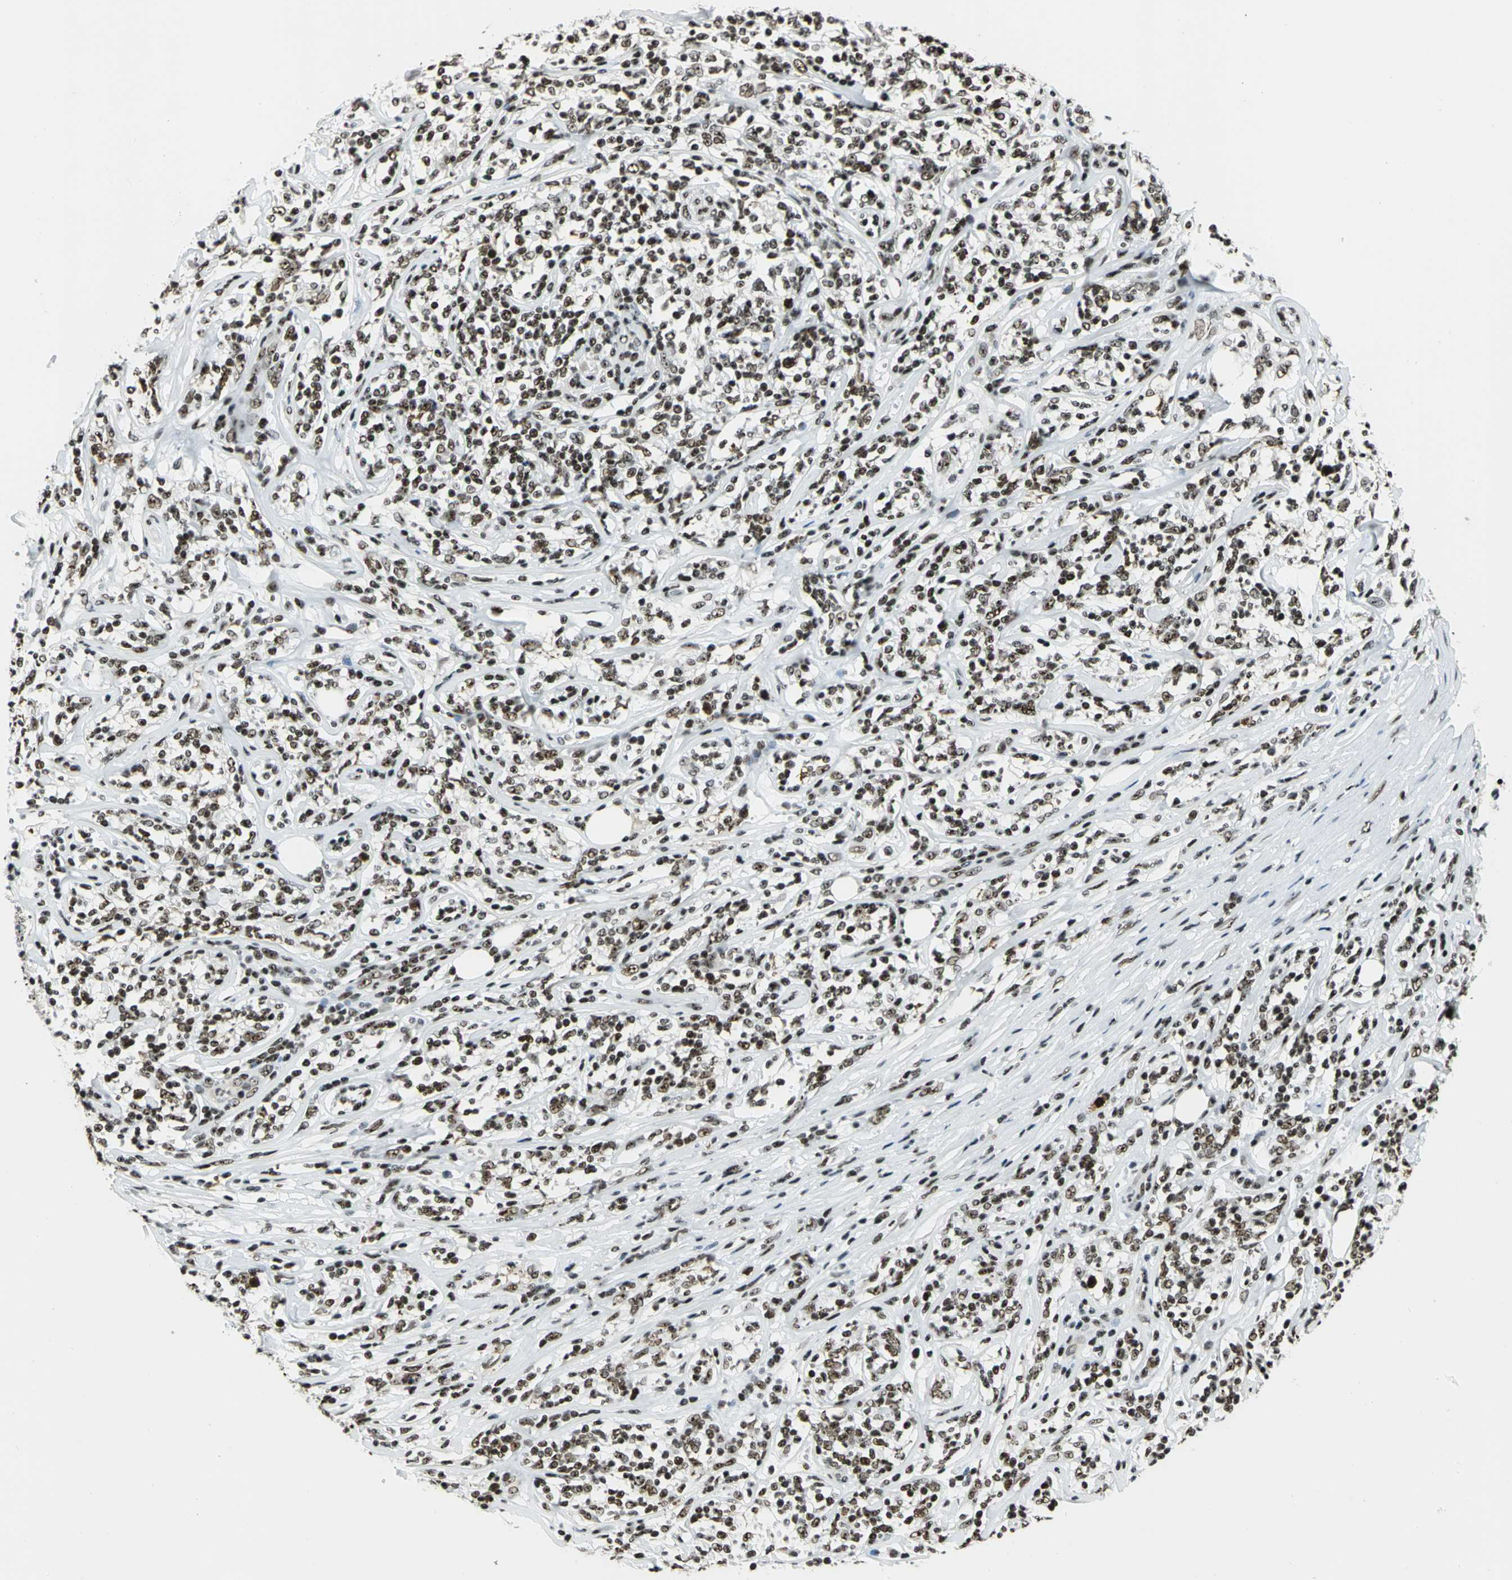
{"staining": {"intensity": "moderate", "quantity": ">75%", "location": "nuclear"}, "tissue": "lymphoma", "cell_type": "Tumor cells", "image_type": "cancer", "snomed": [{"axis": "morphology", "description": "Malignant lymphoma, non-Hodgkin's type, High grade"}, {"axis": "topography", "description": "Lymph node"}], "caption": "The histopathology image exhibits staining of lymphoma, revealing moderate nuclear protein positivity (brown color) within tumor cells.", "gene": "UBTF", "patient": {"sex": "female", "age": 84}}